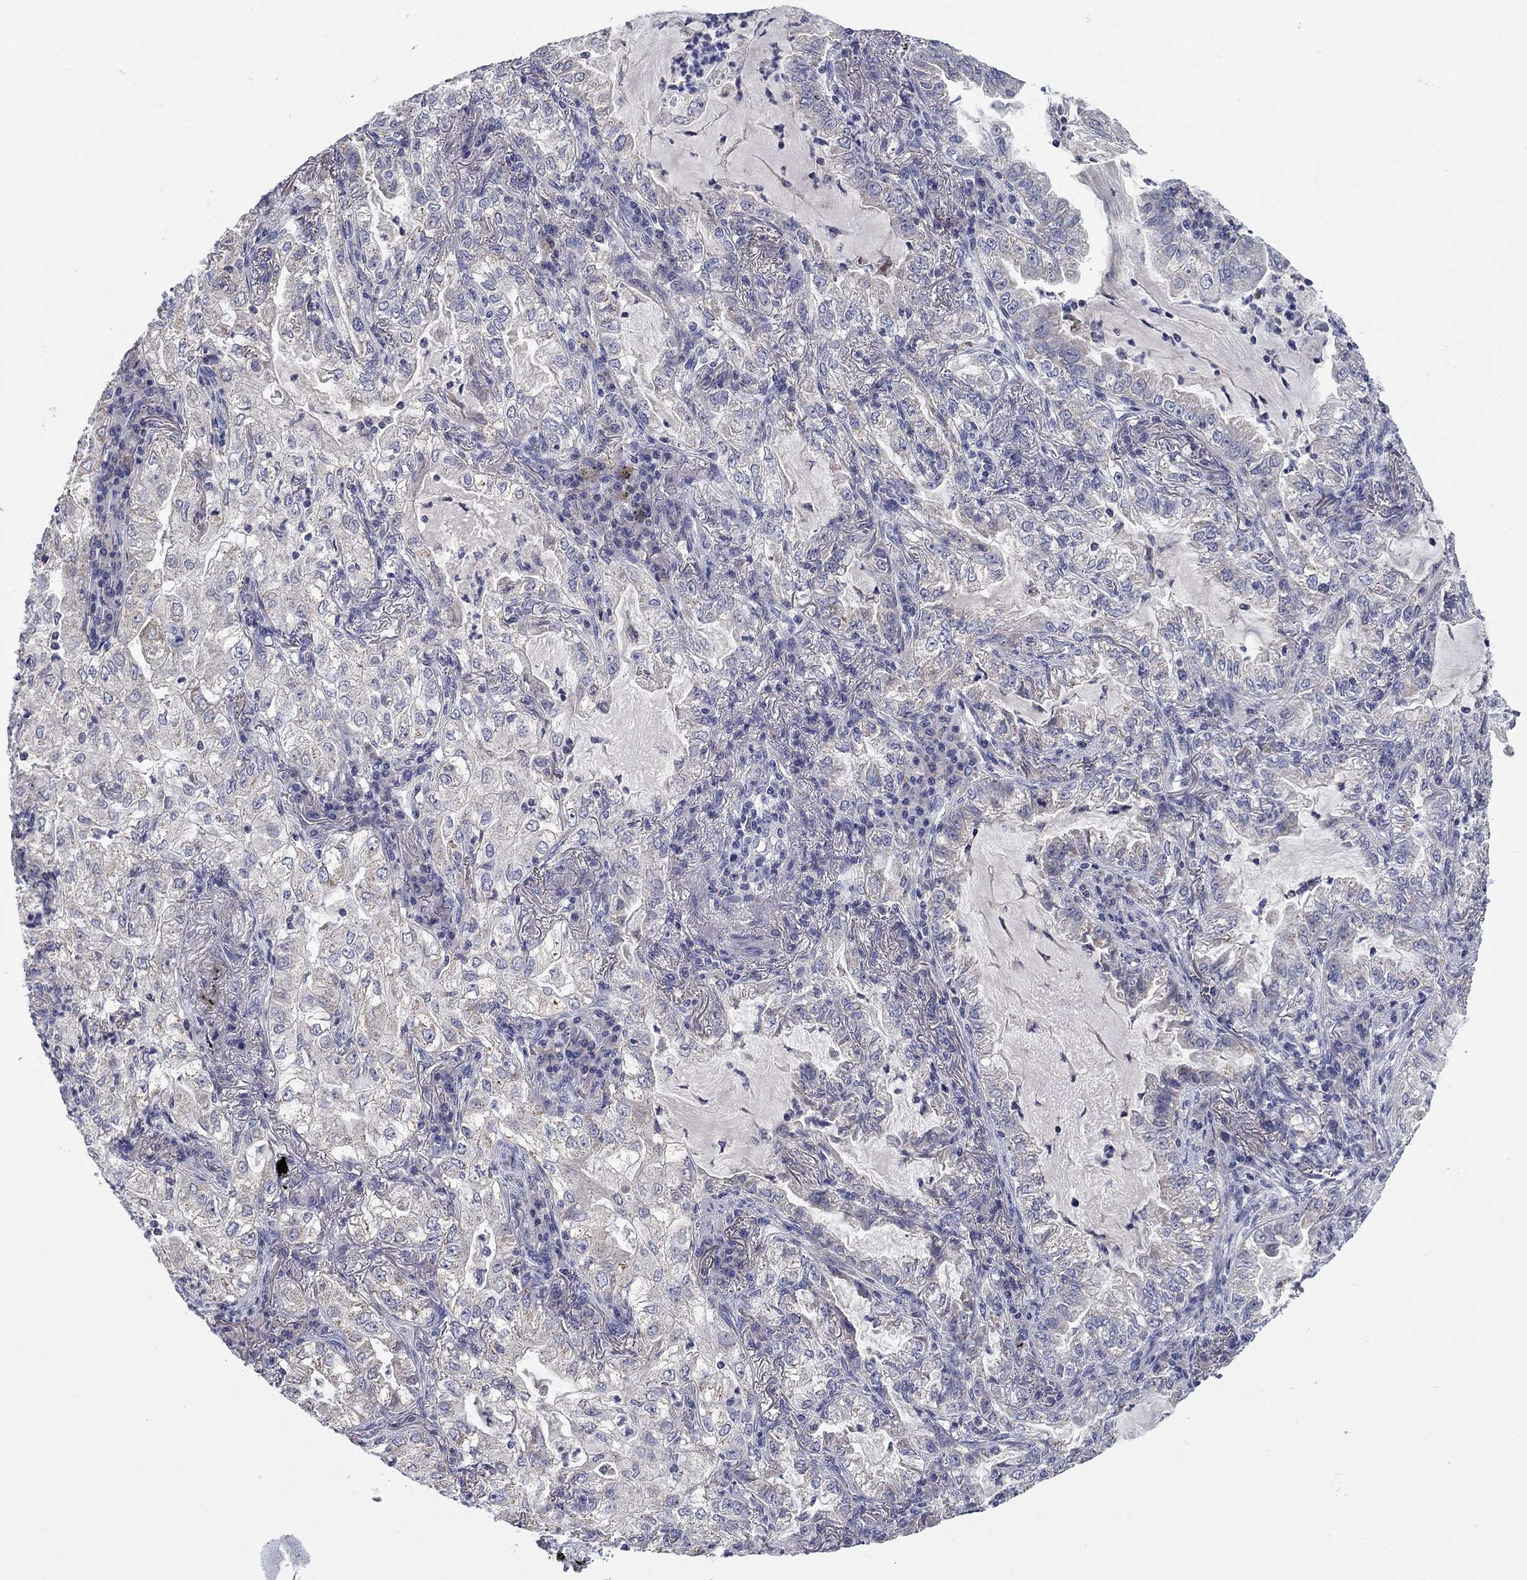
{"staining": {"intensity": "negative", "quantity": "none", "location": "none"}, "tissue": "lung cancer", "cell_type": "Tumor cells", "image_type": "cancer", "snomed": [{"axis": "morphology", "description": "Adenocarcinoma, NOS"}, {"axis": "topography", "description": "Lung"}], "caption": "DAB (3,3'-diaminobenzidine) immunohistochemical staining of human adenocarcinoma (lung) exhibits no significant expression in tumor cells.", "gene": "FRK", "patient": {"sex": "female", "age": 73}}